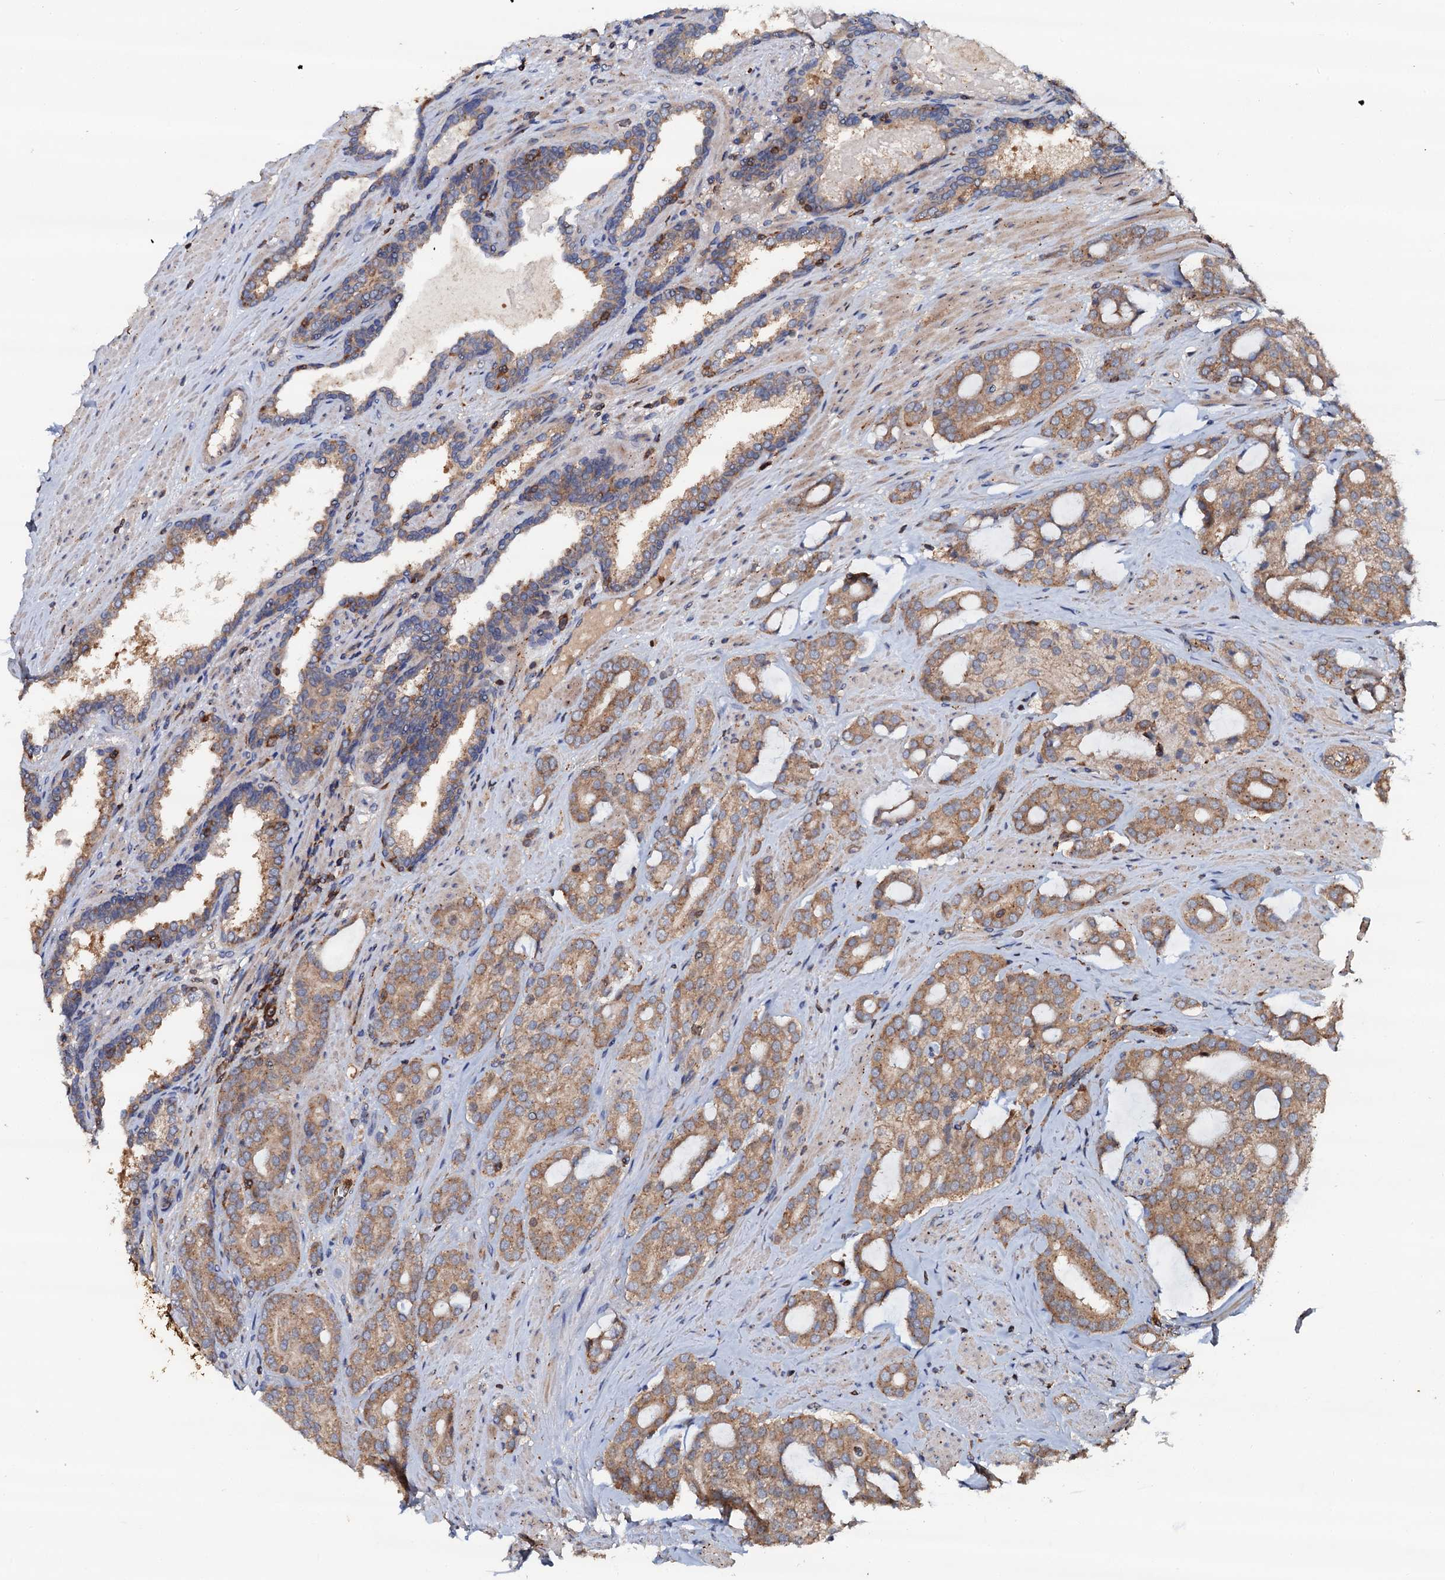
{"staining": {"intensity": "moderate", "quantity": ">75%", "location": "cytoplasmic/membranous"}, "tissue": "prostate cancer", "cell_type": "Tumor cells", "image_type": "cancer", "snomed": [{"axis": "morphology", "description": "Adenocarcinoma, High grade"}, {"axis": "topography", "description": "Prostate"}], "caption": "The immunohistochemical stain labels moderate cytoplasmic/membranous positivity in tumor cells of prostate adenocarcinoma (high-grade) tissue. The protein is shown in brown color, while the nuclei are stained blue.", "gene": "GRK2", "patient": {"sex": "male", "age": 63}}